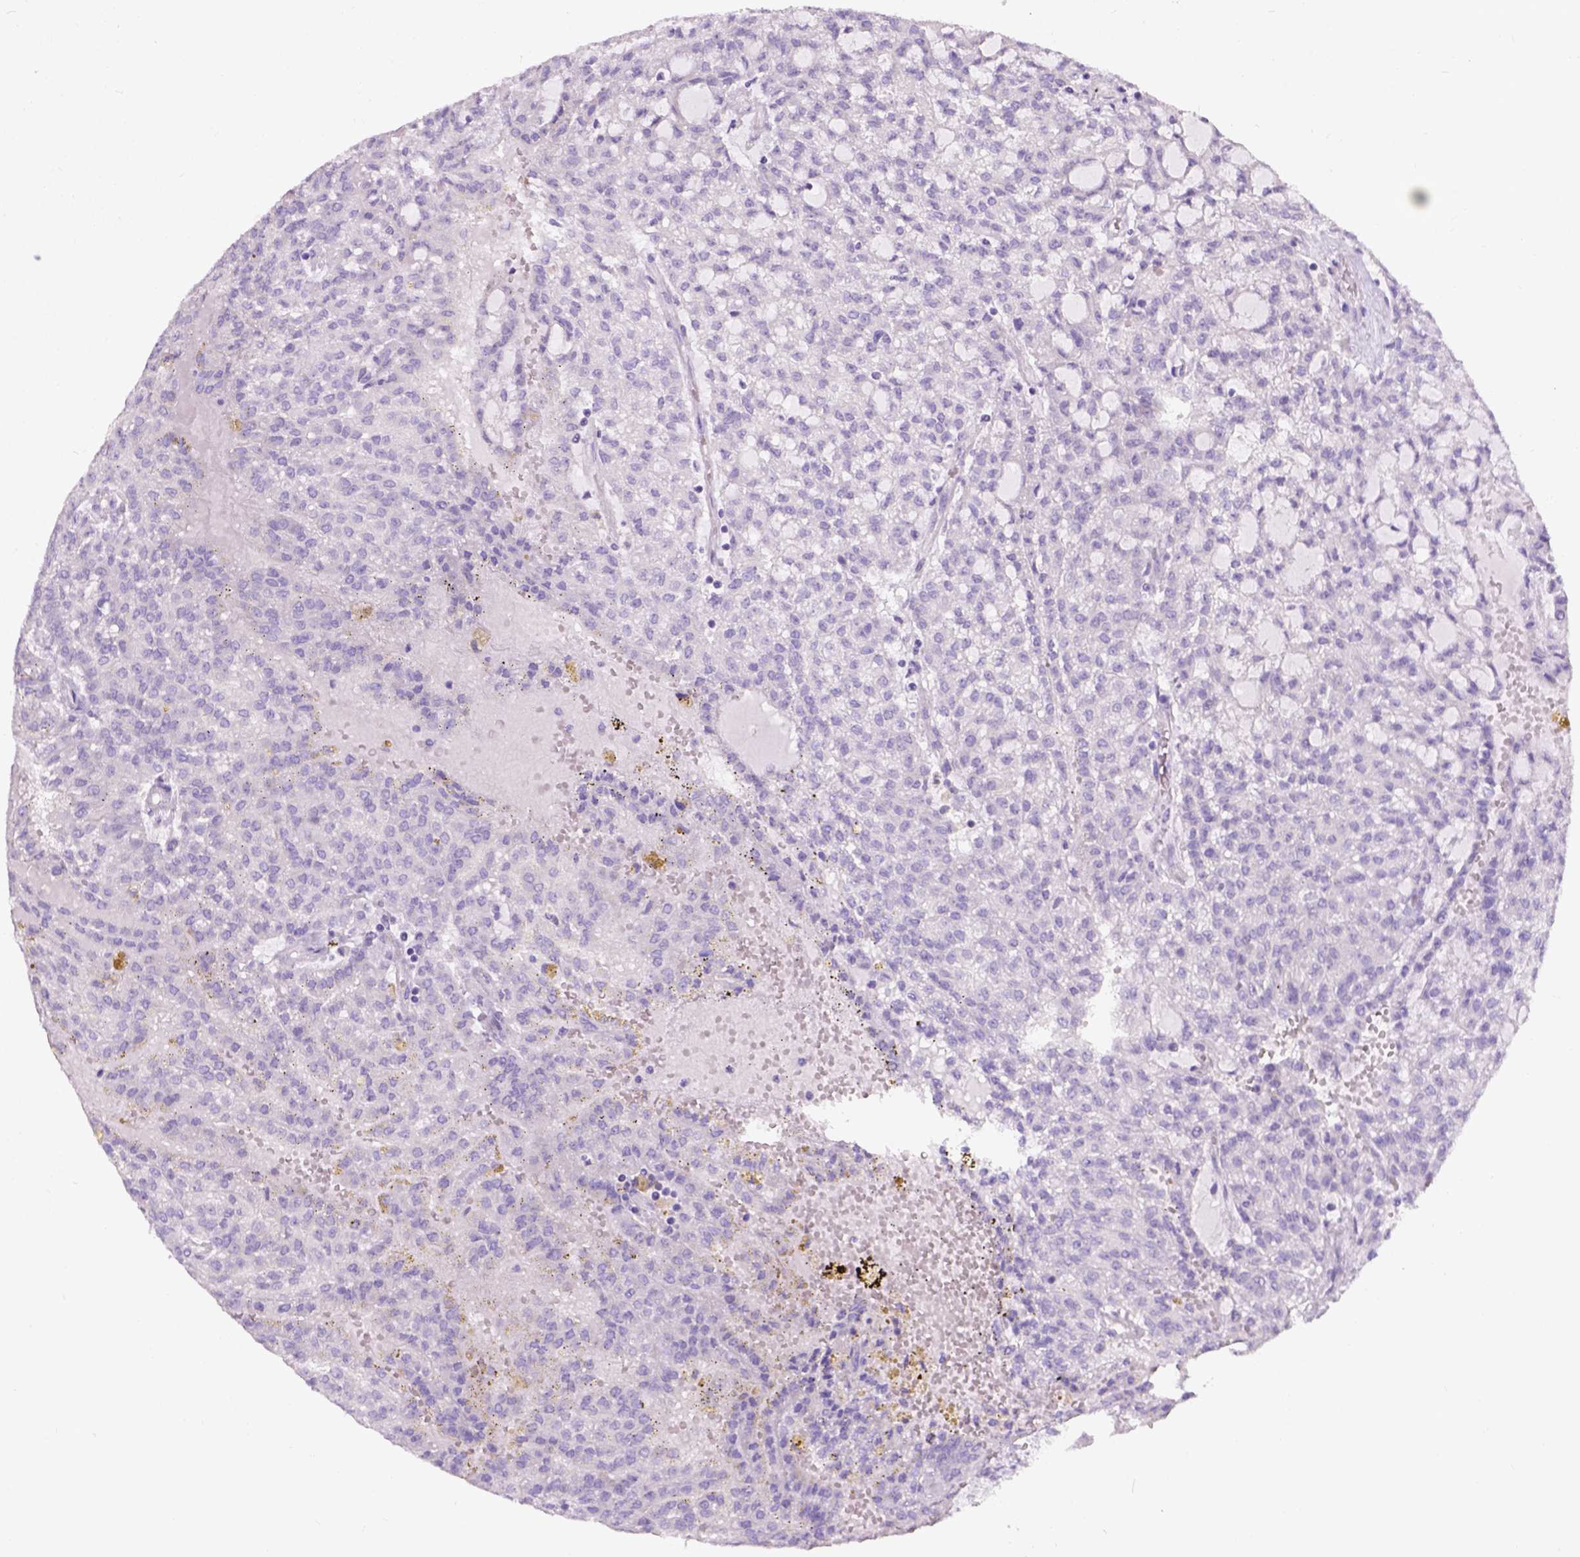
{"staining": {"intensity": "negative", "quantity": "none", "location": "none"}, "tissue": "renal cancer", "cell_type": "Tumor cells", "image_type": "cancer", "snomed": [{"axis": "morphology", "description": "Adenocarcinoma, NOS"}, {"axis": "topography", "description": "Kidney"}], "caption": "Histopathology image shows no protein staining in tumor cells of renal adenocarcinoma tissue.", "gene": "C20orf144", "patient": {"sex": "male", "age": 63}}